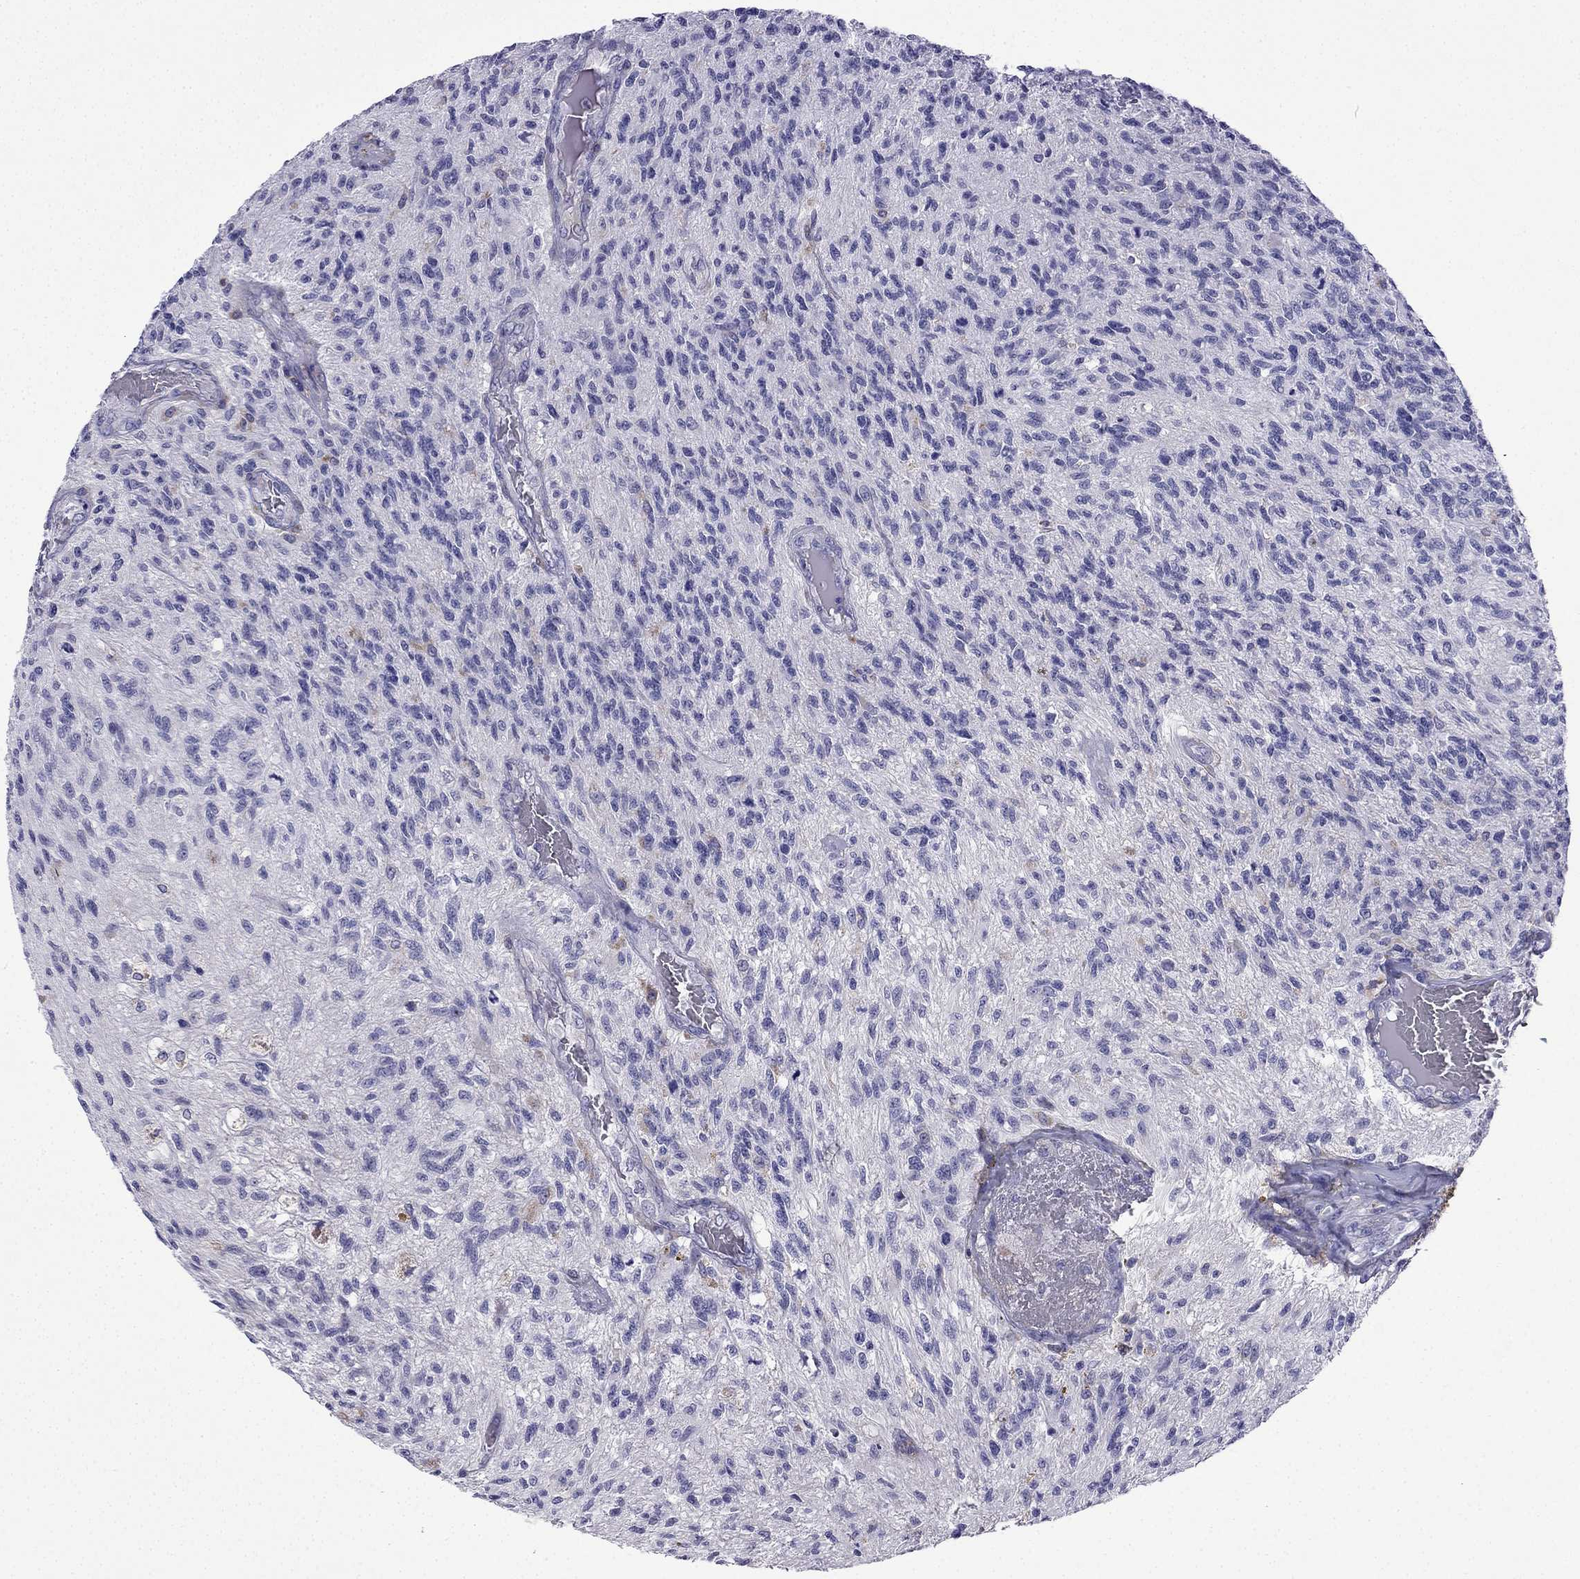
{"staining": {"intensity": "negative", "quantity": "none", "location": "none"}, "tissue": "glioma", "cell_type": "Tumor cells", "image_type": "cancer", "snomed": [{"axis": "morphology", "description": "Glioma, malignant, High grade"}, {"axis": "topography", "description": "Brain"}], "caption": "Photomicrograph shows no significant protein expression in tumor cells of glioma.", "gene": "TSSK4", "patient": {"sex": "male", "age": 56}}